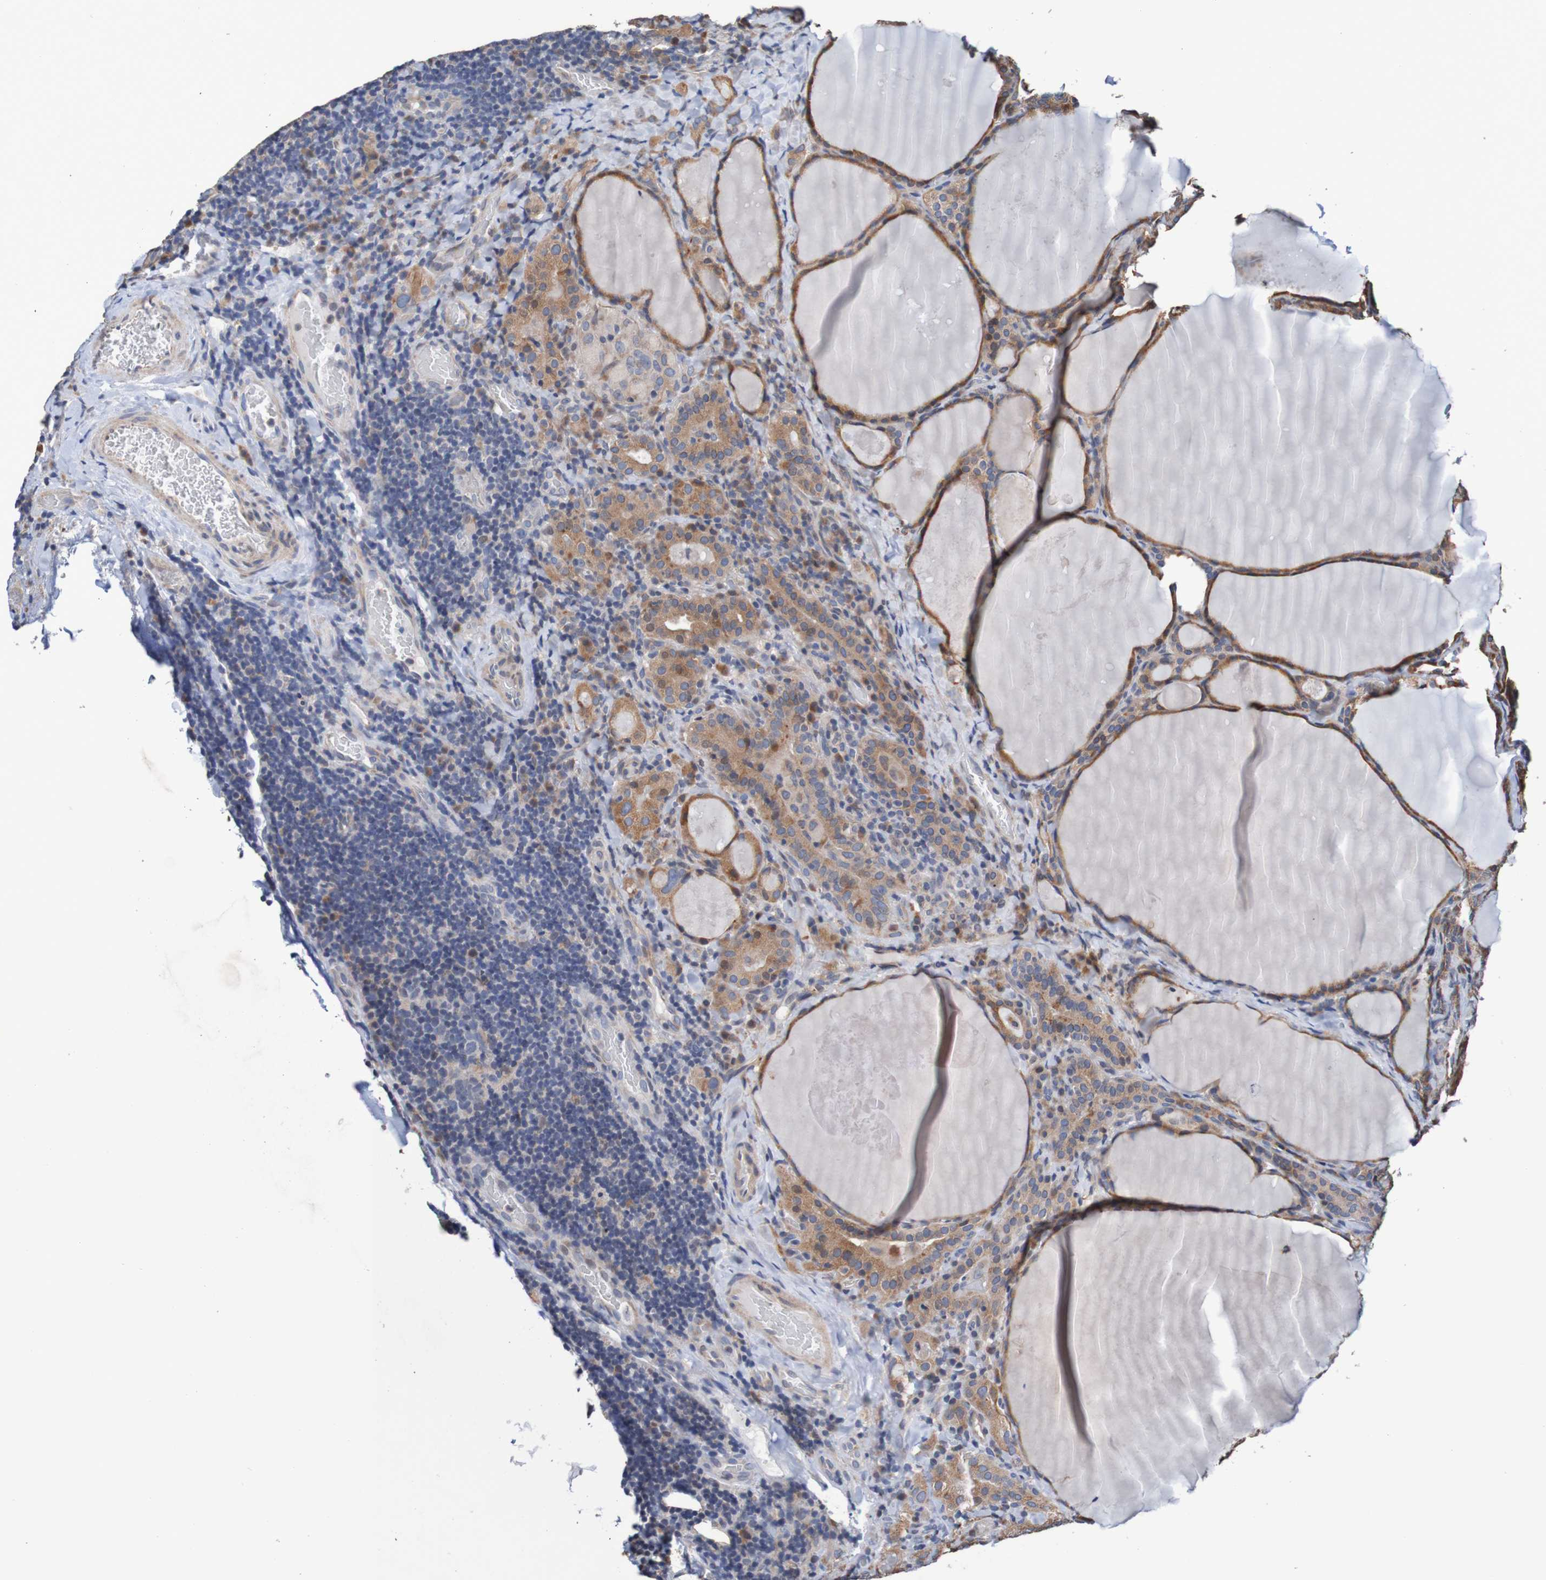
{"staining": {"intensity": "moderate", "quantity": ">75%", "location": "cytoplasmic/membranous"}, "tissue": "thyroid cancer", "cell_type": "Tumor cells", "image_type": "cancer", "snomed": [{"axis": "morphology", "description": "Papillary adenocarcinoma, NOS"}, {"axis": "topography", "description": "Thyroid gland"}], "caption": "Immunohistochemical staining of human thyroid papillary adenocarcinoma displays medium levels of moderate cytoplasmic/membranous protein expression in approximately >75% of tumor cells.", "gene": "FIBP", "patient": {"sex": "female", "age": 42}}